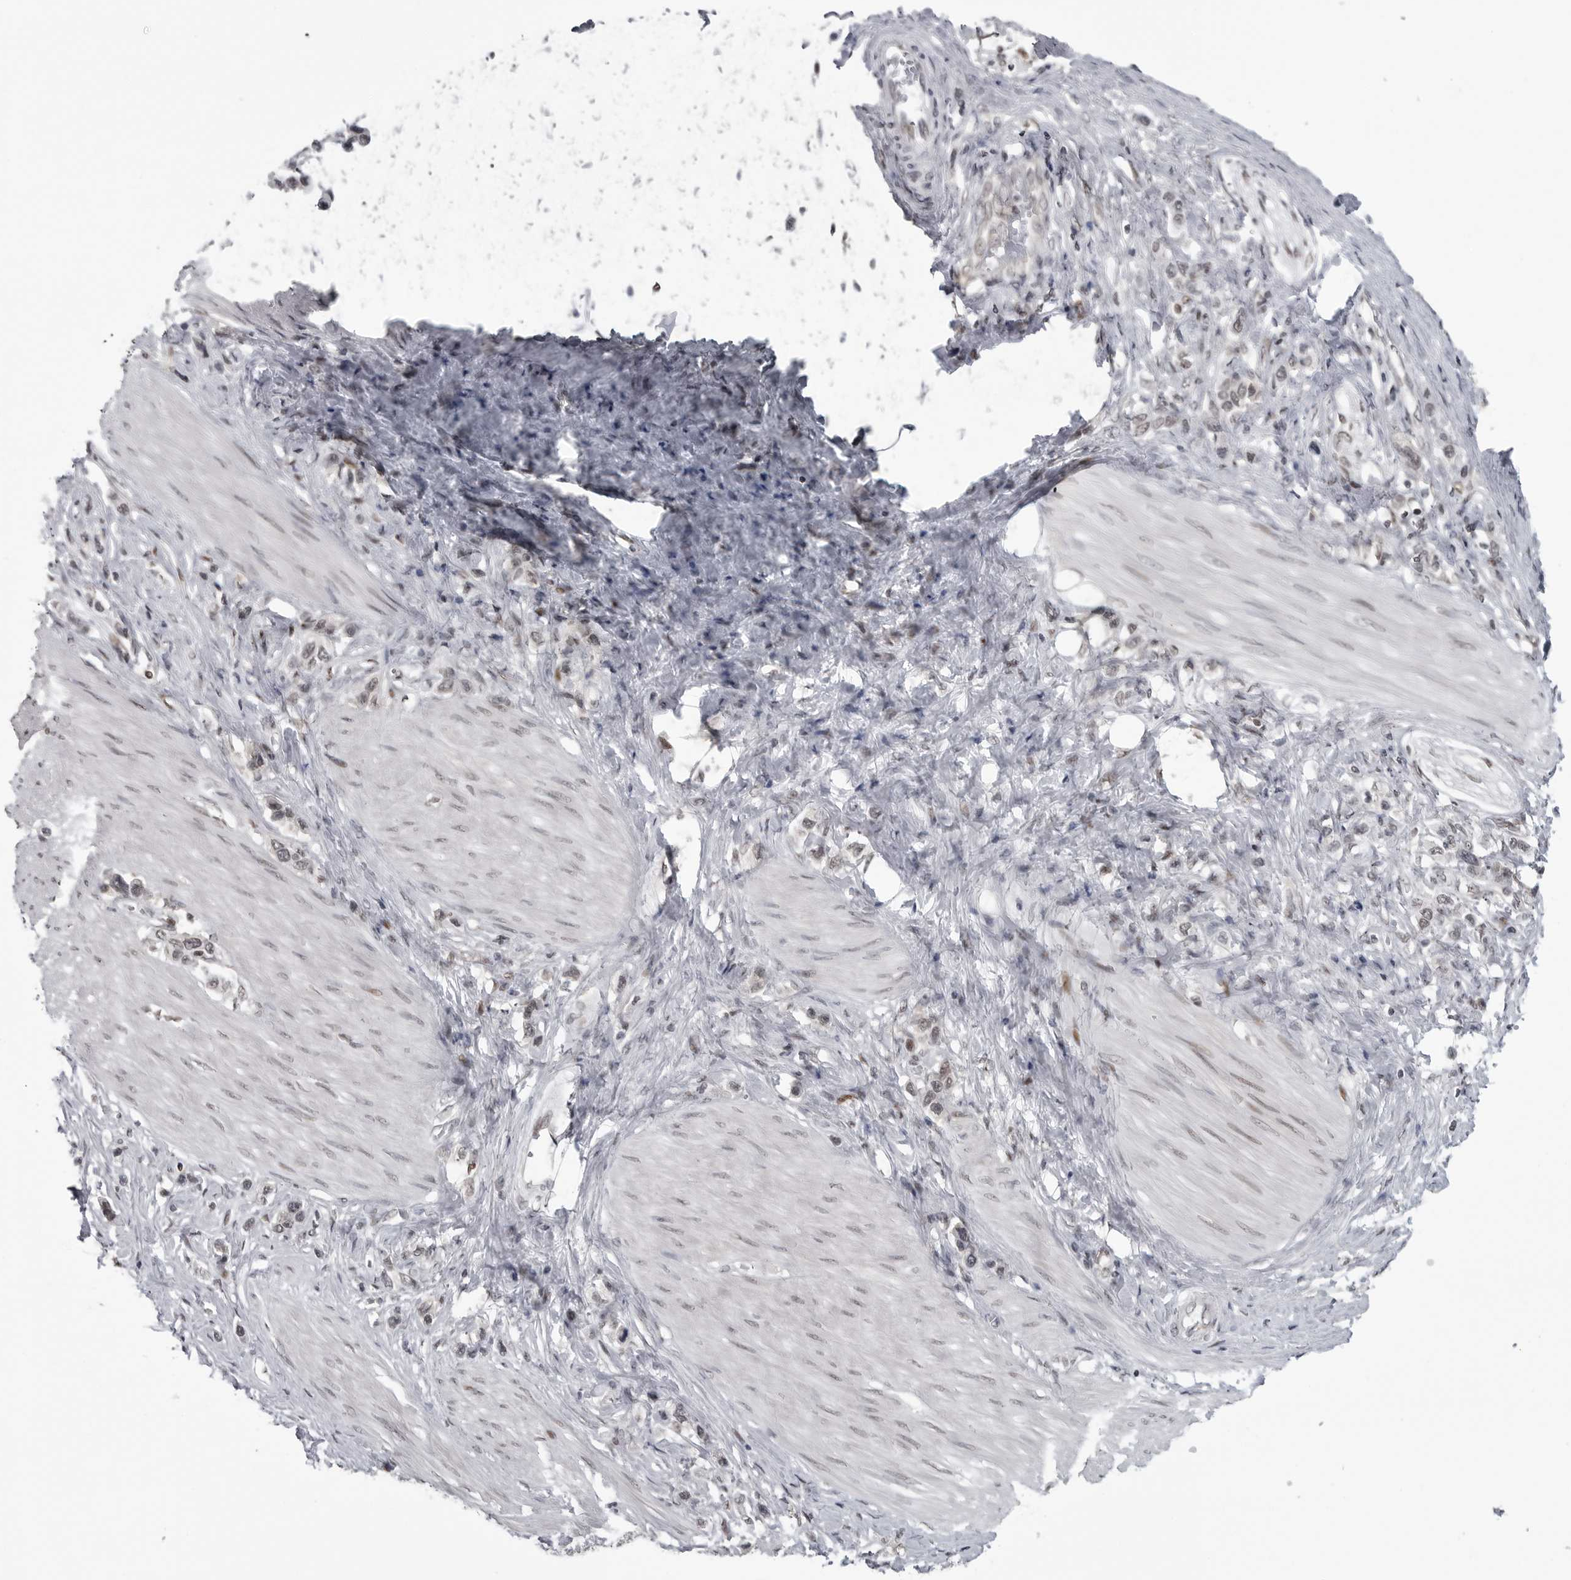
{"staining": {"intensity": "weak", "quantity": ">75%", "location": "nuclear"}, "tissue": "stomach cancer", "cell_type": "Tumor cells", "image_type": "cancer", "snomed": [{"axis": "morphology", "description": "Adenocarcinoma, NOS"}, {"axis": "topography", "description": "Stomach"}], "caption": "Human stomach cancer (adenocarcinoma) stained with a protein marker demonstrates weak staining in tumor cells.", "gene": "C8orf58", "patient": {"sex": "female", "age": 65}}